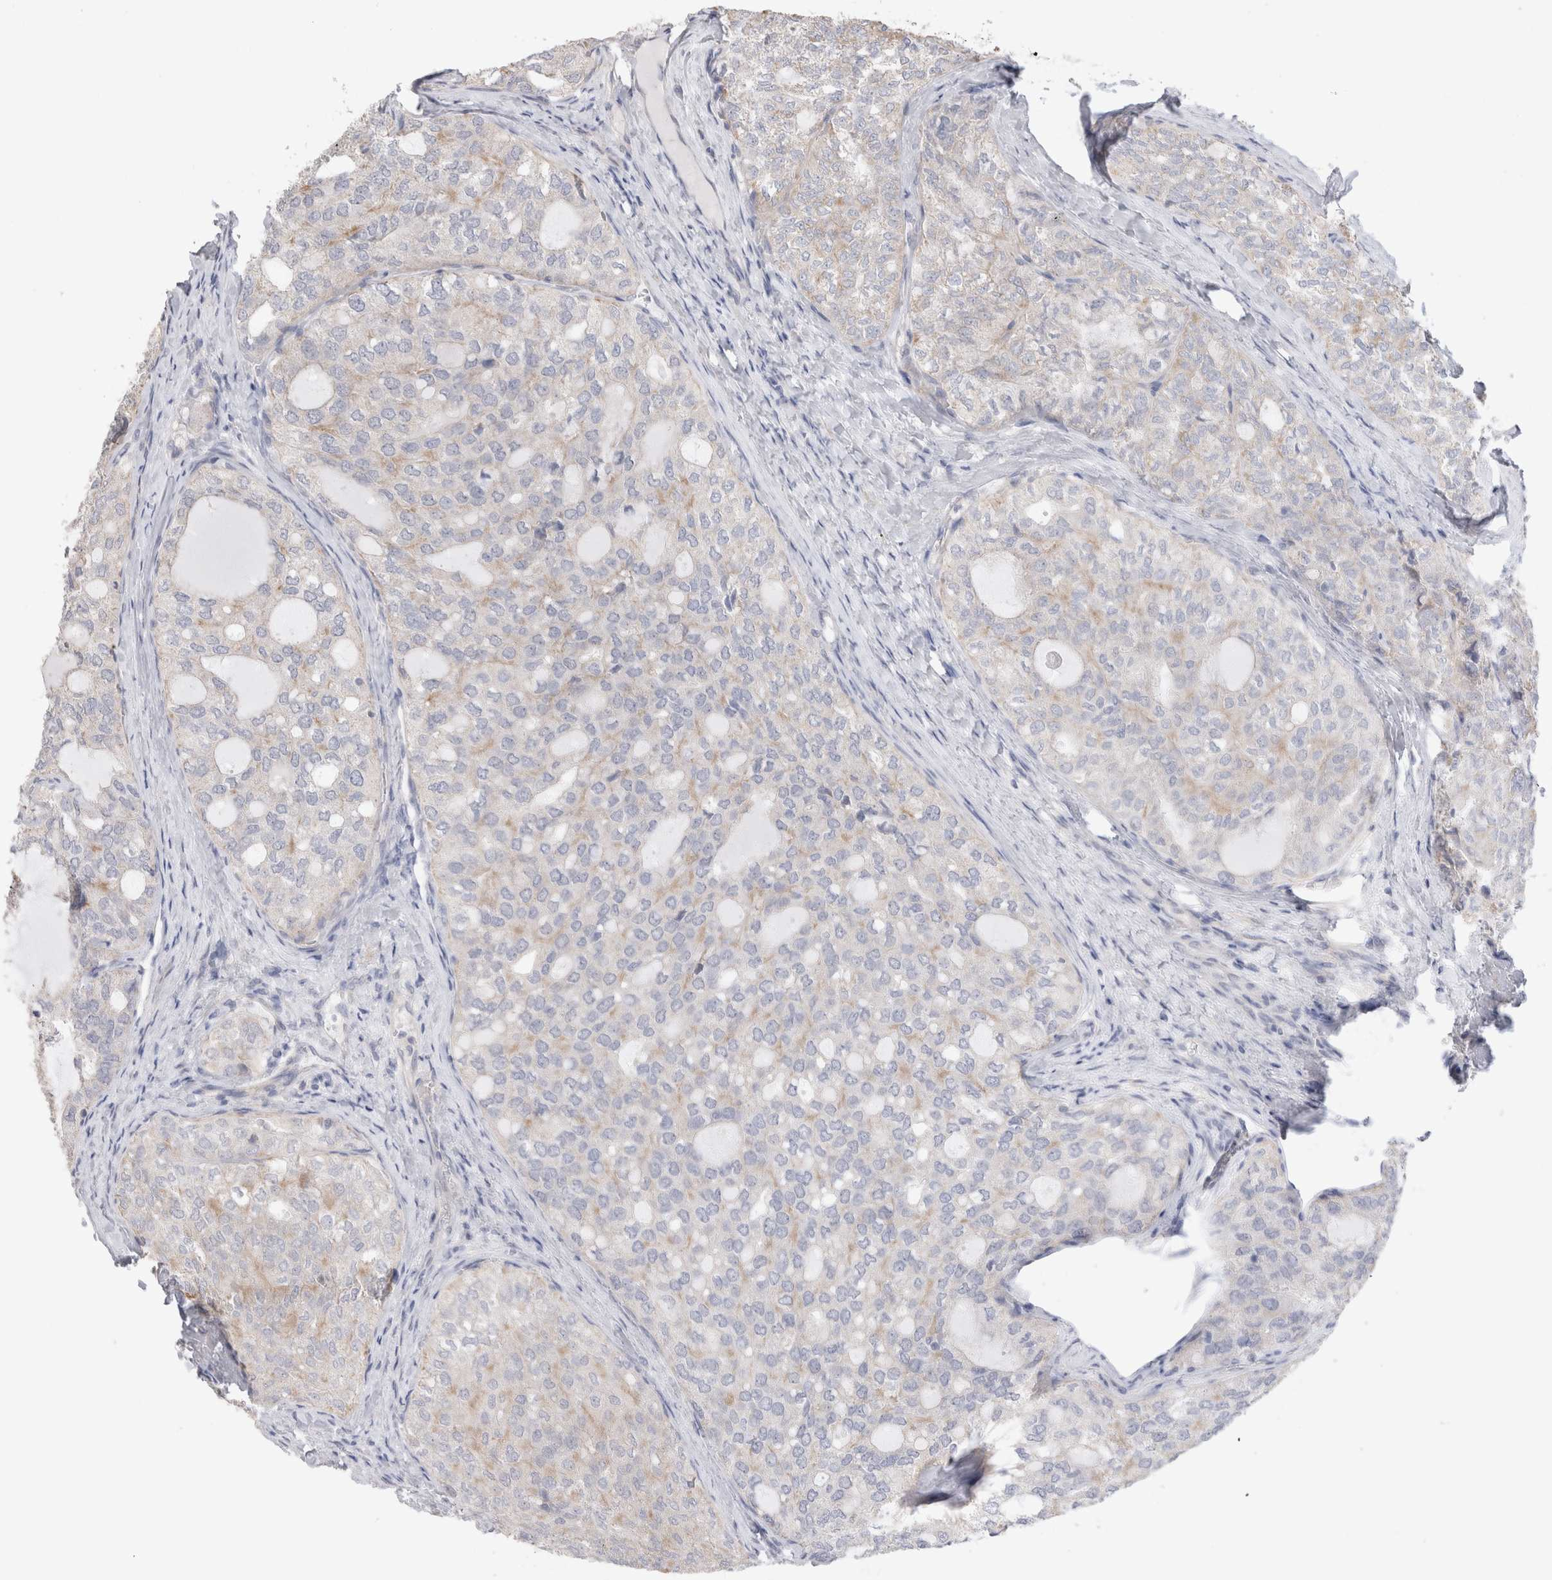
{"staining": {"intensity": "weak", "quantity": "<25%", "location": "cytoplasmic/membranous"}, "tissue": "thyroid cancer", "cell_type": "Tumor cells", "image_type": "cancer", "snomed": [{"axis": "morphology", "description": "Follicular adenoma carcinoma, NOS"}, {"axis": "topography", "description": "Thyroid gland"}], "caption": "Tumor cells are negative for protein expression in human thyroid cancer. (Brightfield microscopy of DAB immunohistochemistry (IHC) at high magnification).", "gene": "DMD", "patient": {"sex": "male", "age": 75}}